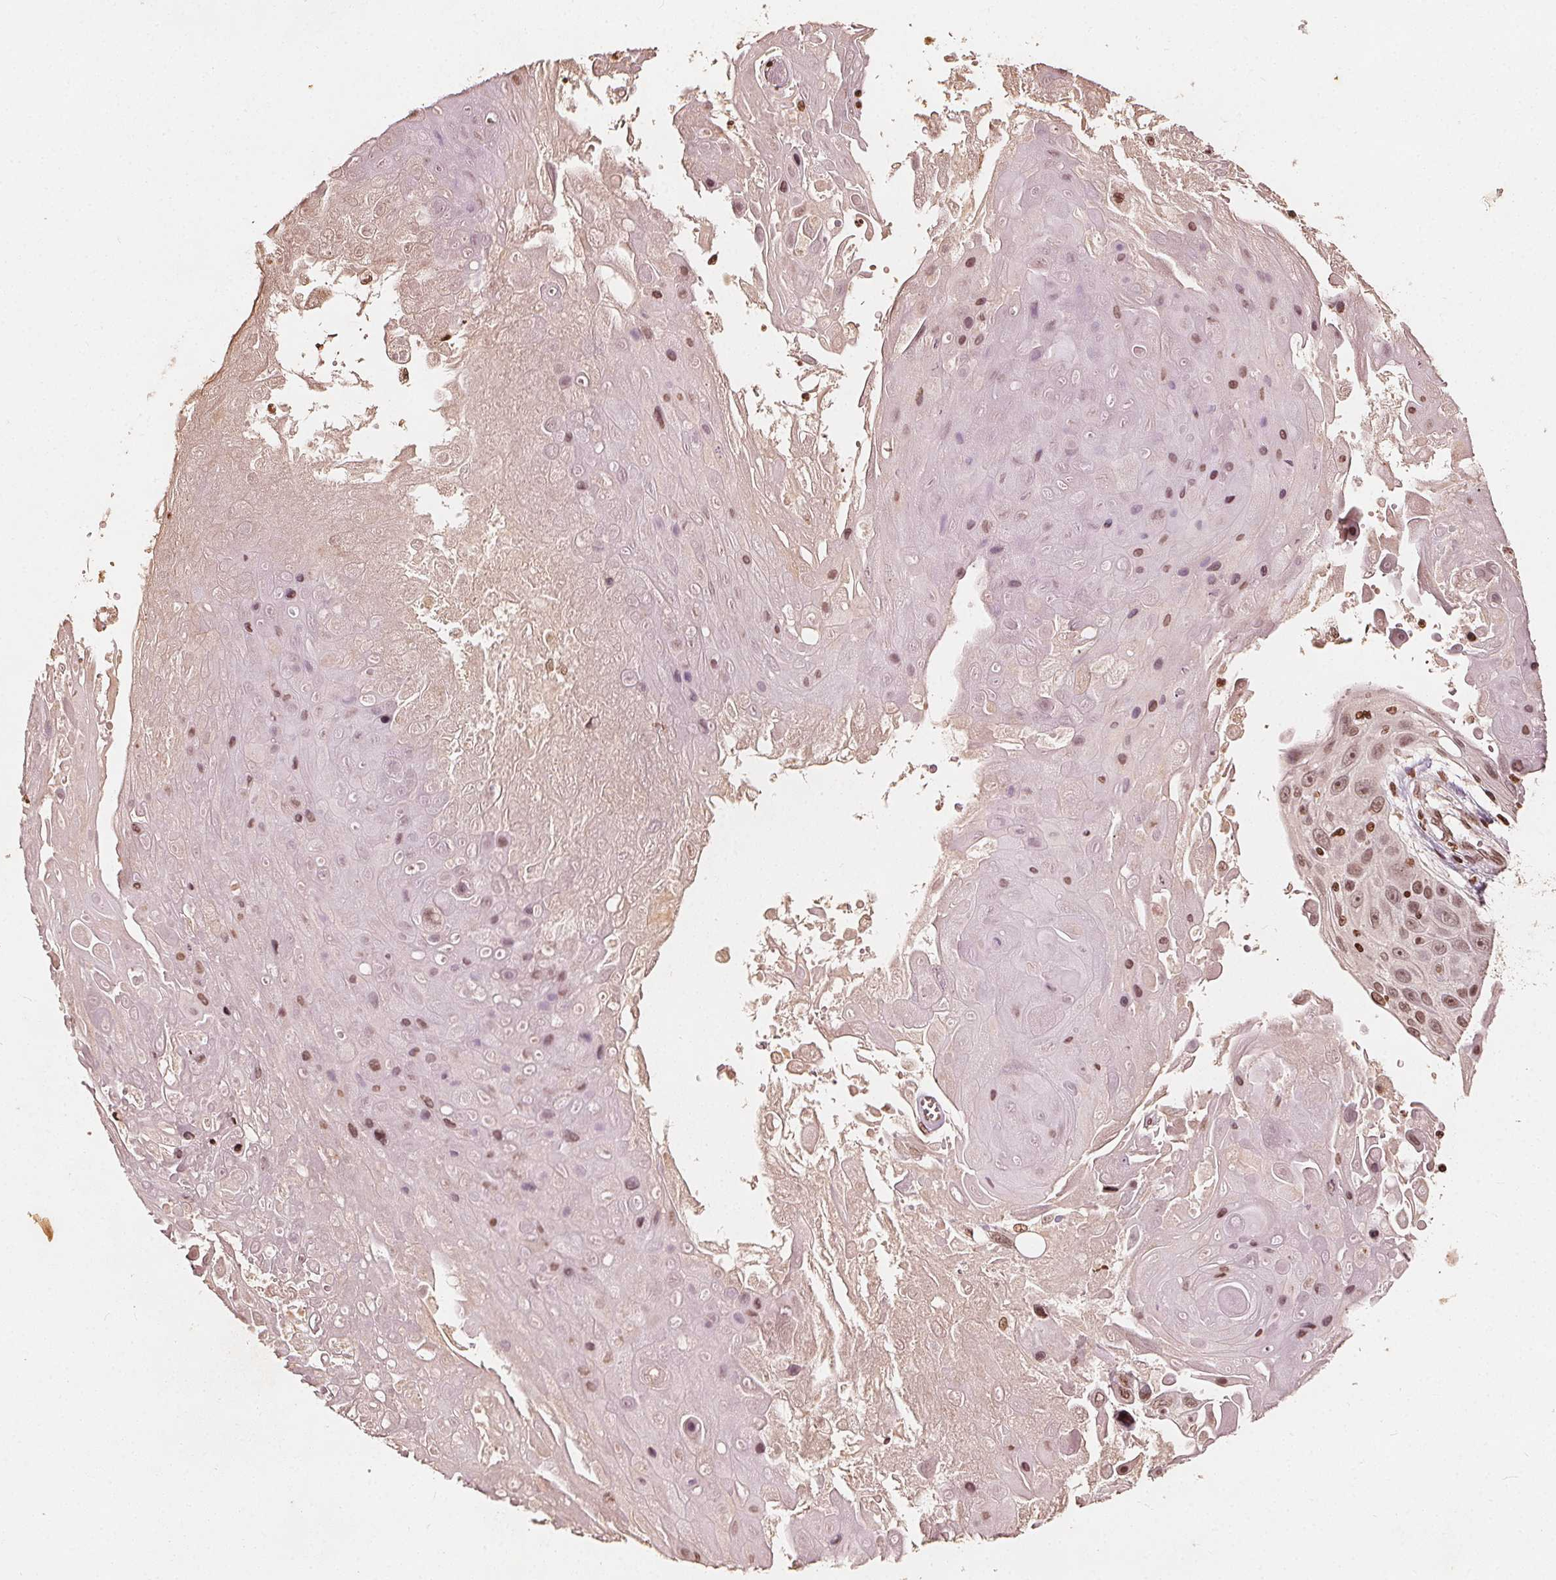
{"staining": {"intensity": "weak", "quantity": ">75%", "location": "nuclear"}, "tissue": "skin cancer", "cell_type": "Tumor cells", "image_type": "cancer", "snomed": [{"axis": "morphology", "description": "Squamous cell carcinoma, NOS"}, {"axis": "topography", "description": "Skin"}], "caption": "IHC staining of skin squamous cell carcinoma, which displays low levels of weak nuclear positivity in approximately >75% of tumor cells indicating weak nuclear protein positivity. The staining was performed using DAB (brown) for protein detection and nuclei were counterstained in hematoxylin (blue).", "gene": "H3C14", "patient": {"sex": "male", "age": 82}}